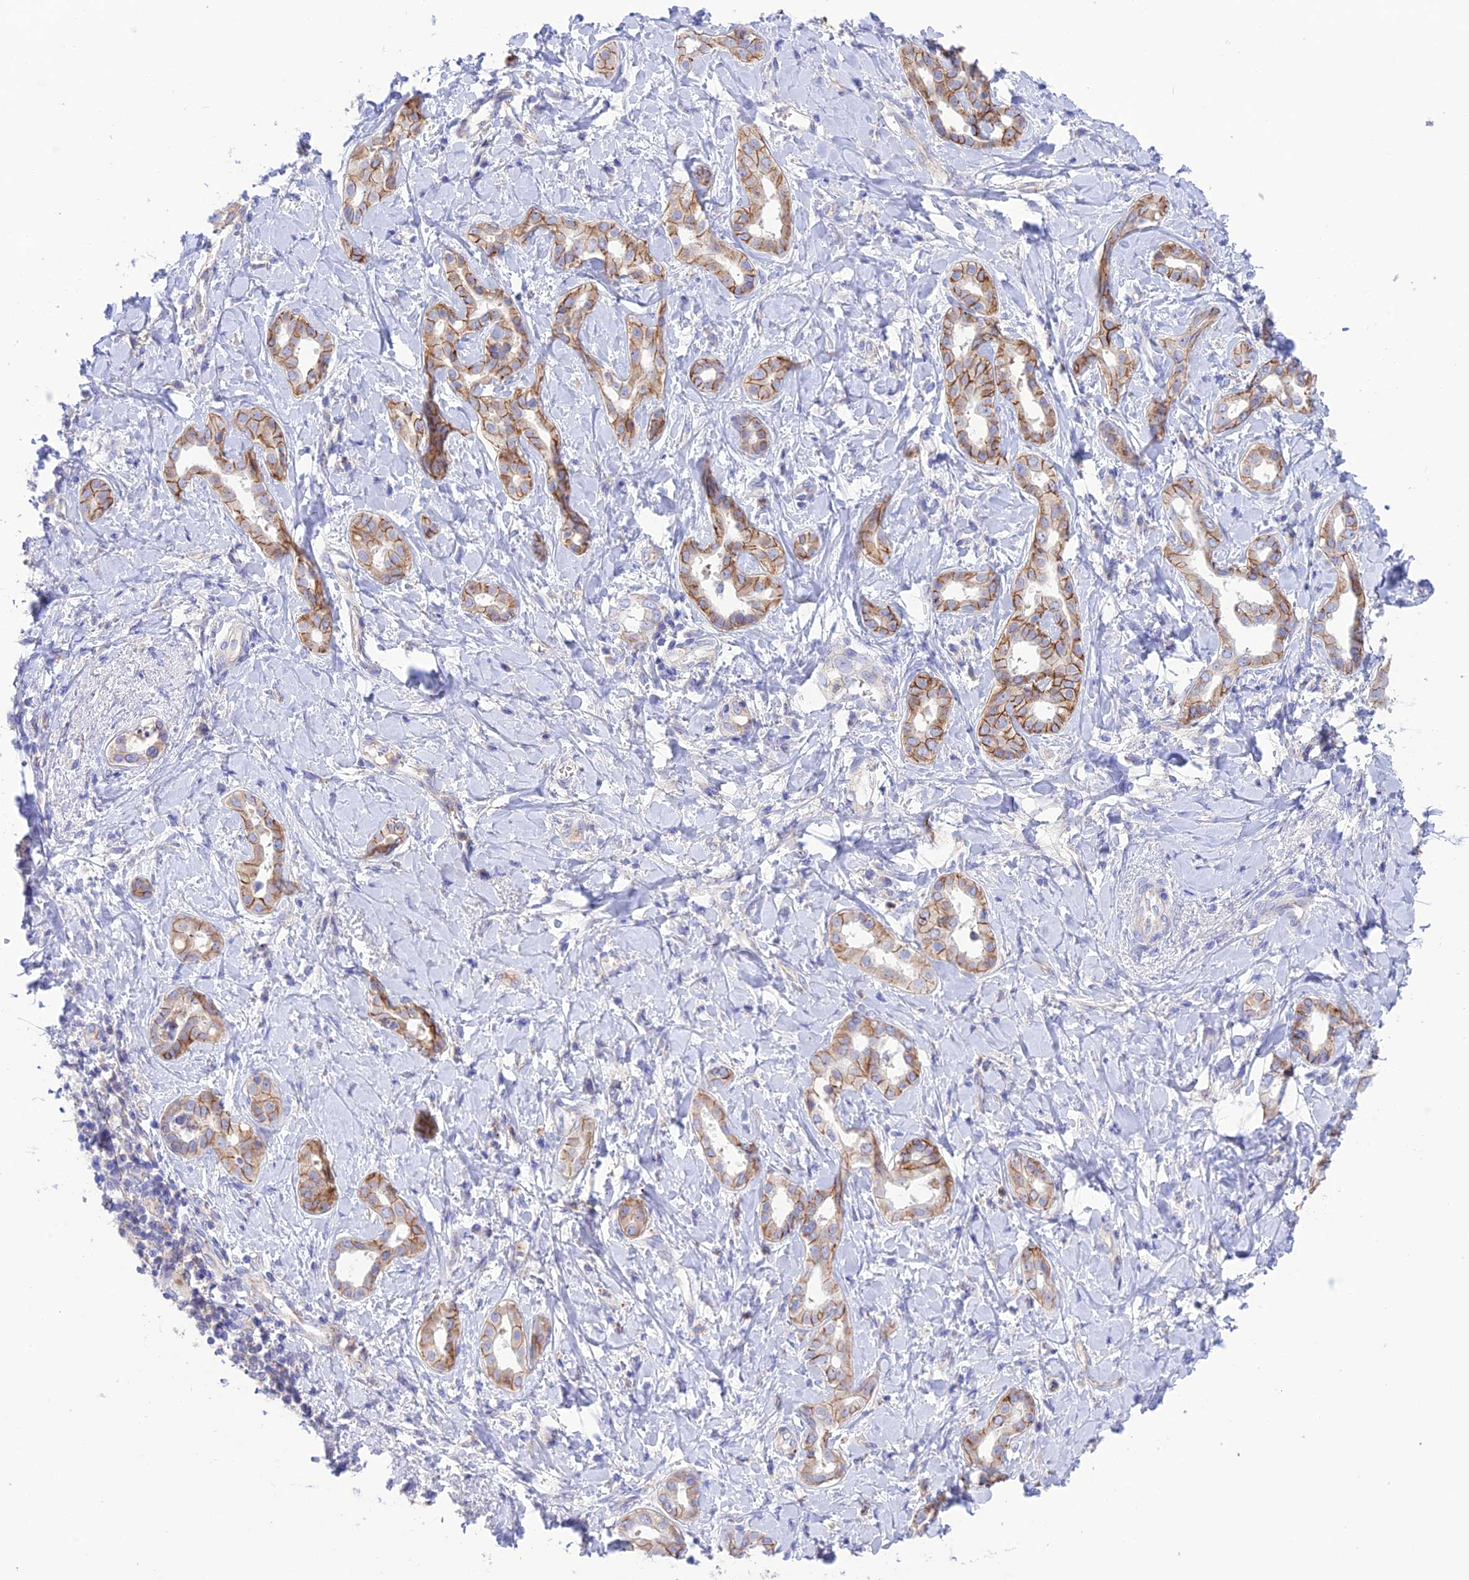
{"staining": {"intensity": "moderate", "quantity": ">75%", "location": "cytoplasmic/membranous"}, "tissue": "liver cancer", "cell_type": "Tumor cells", "image_type": "cancer", "snomed": [{"axis": "morphology", "description": "Cholangiocarcinoma"}, {"axis": "topography", "description": "Liver"}], "caption": "Brown immunohistochemical staining in human liver cancer shows moderate cytoplasmic/membranous staining in about >75% of tumor cells.", "gene": "CHSY3", "patient": {"sex": "female", "age": 77}}